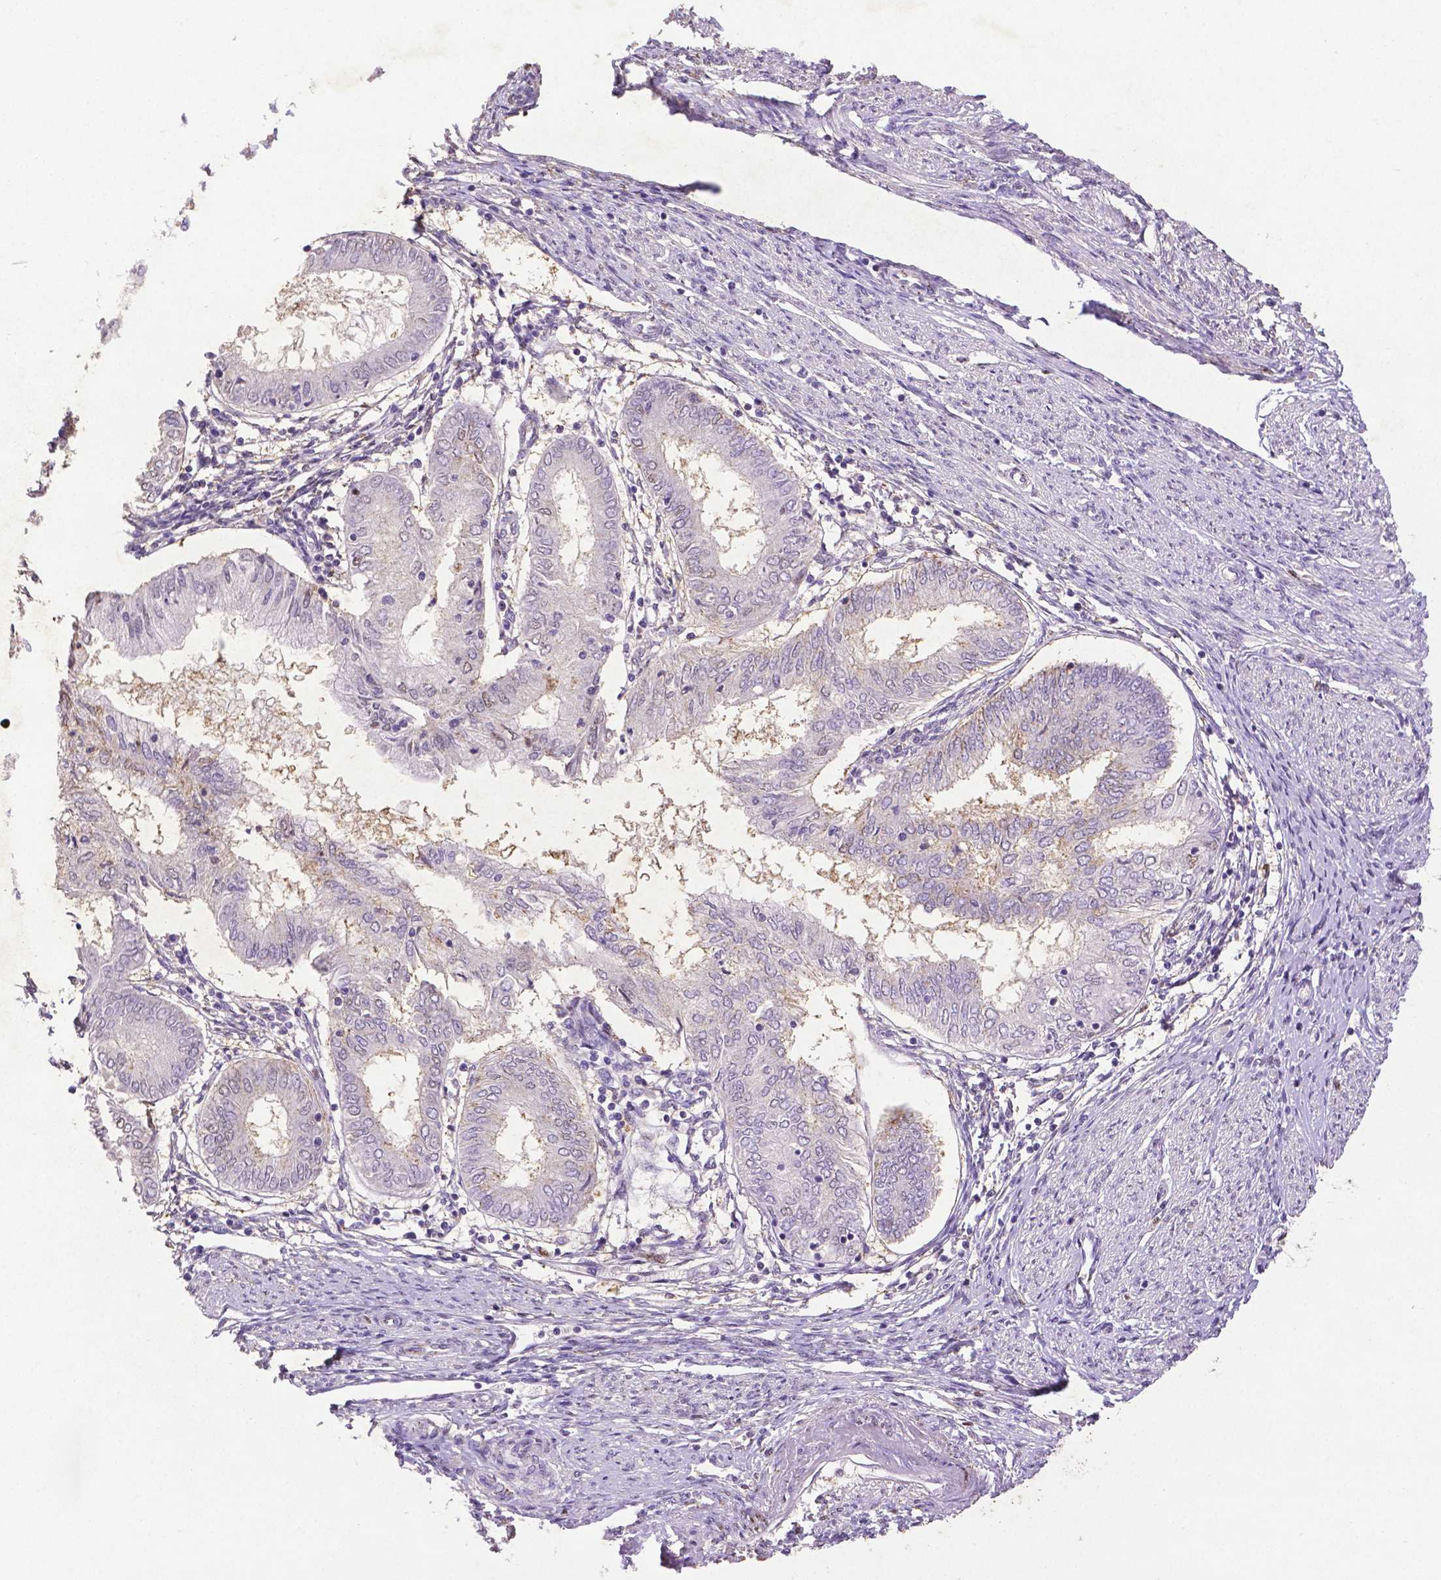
{"staining": {"intensity": "moderate", "quantity": "<25%", "location": "nuclear"}, "tissue": "endometrial cancer", "cell_type": "Tumor cells", "image_type": "cancer", "snomed": [{"axis": "morphology", "description": "Adenocarcinoma, NOS"}, {"axis": "topography", "description": "Endometrium"}], "caption": "Tumor cells show low levels of moderate nuclear positivity in about <25% of cells in human endometrial adenocarcinoma.", "gene": "CDKN1A", "patient": {"sex": "female", "age": 68}}